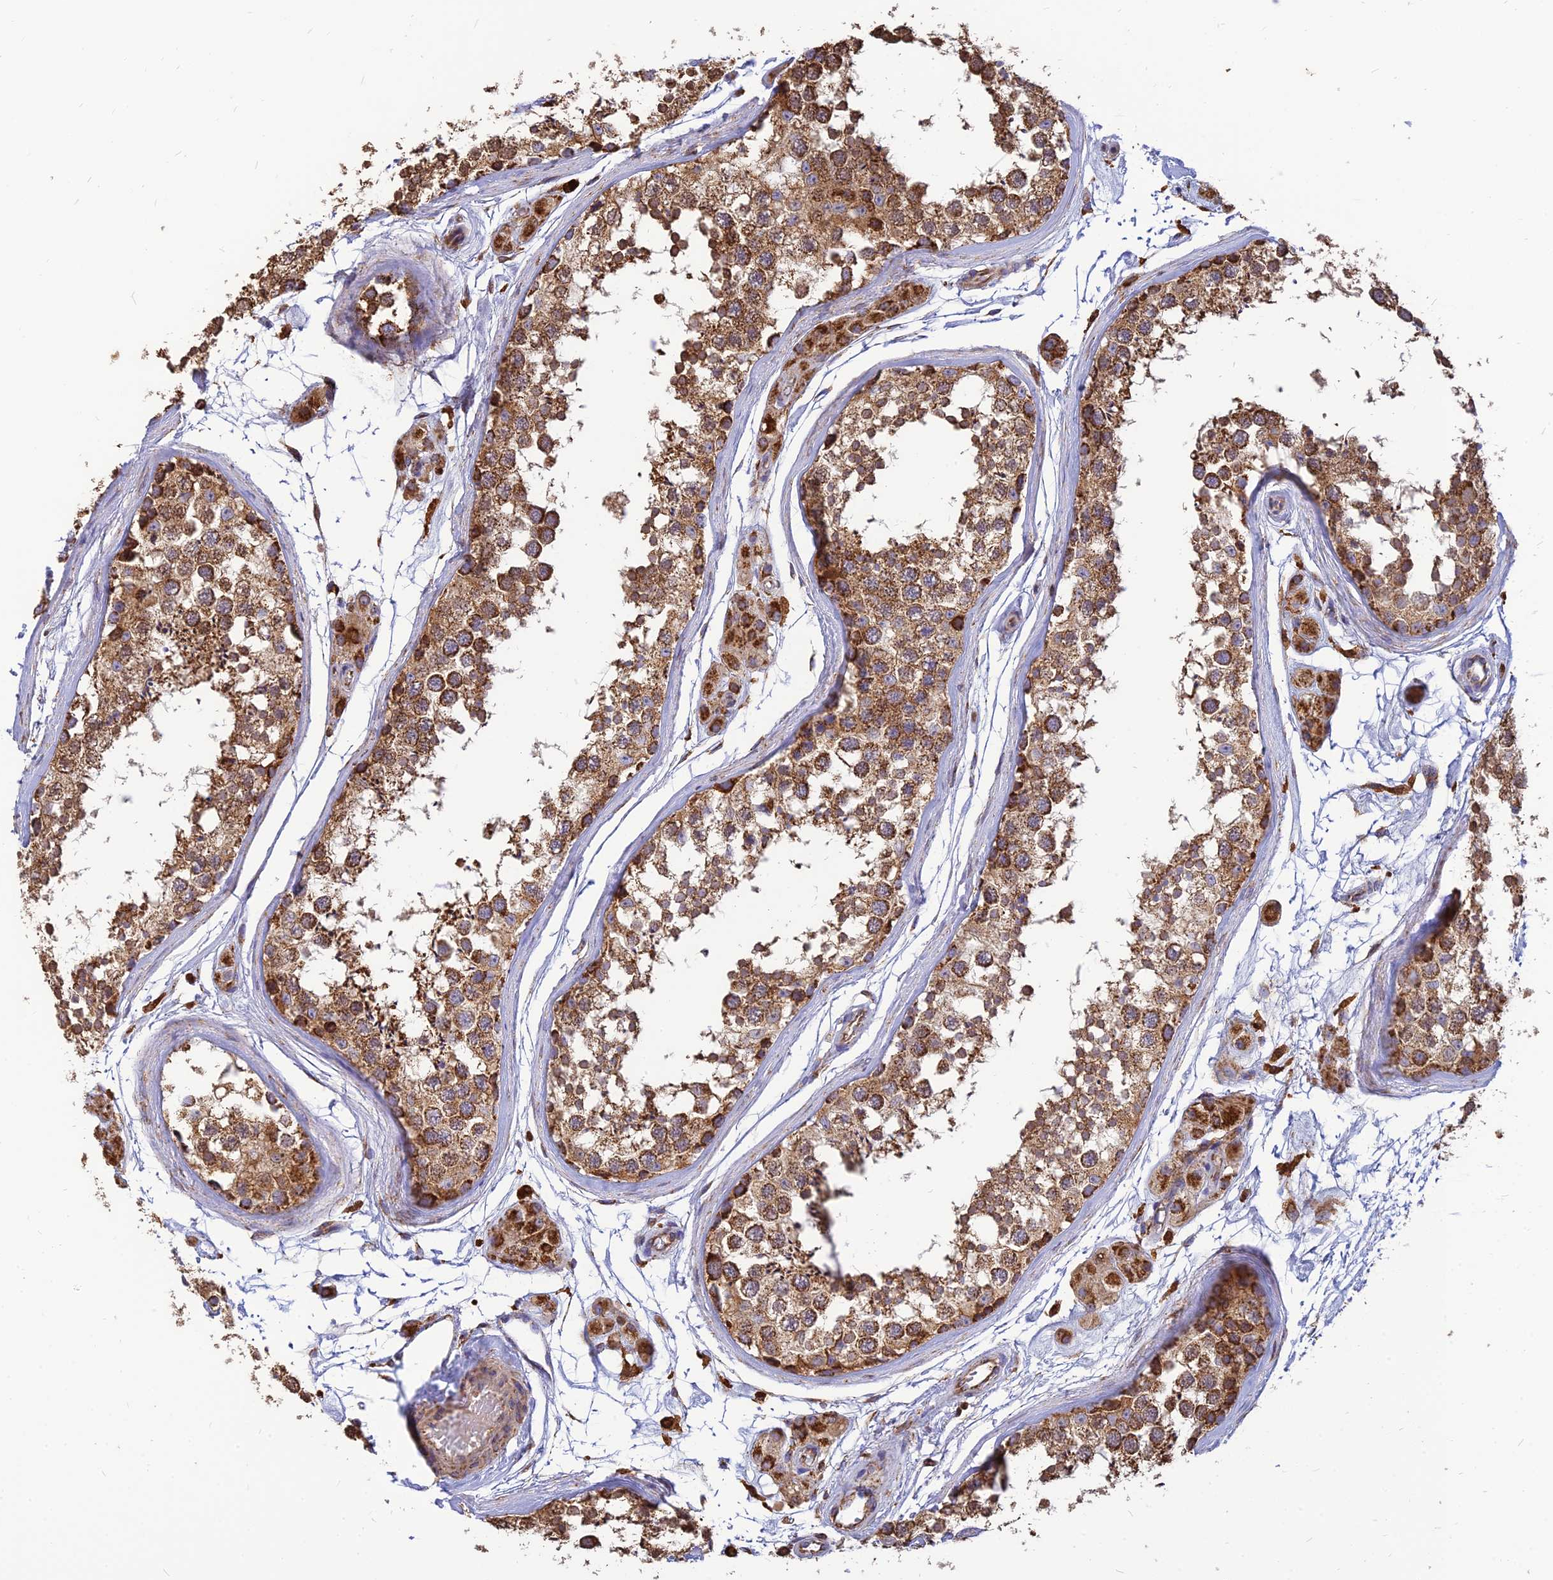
{"staining": {"intensity": "strong", "quantity": ">75%", "location": "cytoplasmic/membranous"}, "tissue": "testis", "cell_type": "Cells in seminiferous ducts", "image_type": "normal", "snomed": [{"axis": "morphology", "description": "Normal tissue, NOS"}, {"axis": "topography", "description": "Testis"}], "caption": "DAB (3,3'-diaminobenzidine) immunohistochemical staining of normal human testis demonstrates strong cytoplasmic/membranous protein positivity in approximately >75% of cells in seminiferous ducts. The protein of interest is shown in brown color, while the nuclei are stained blue.", "gene": "THUMPD2", "patient": {"sex": "male", "age": 56}}